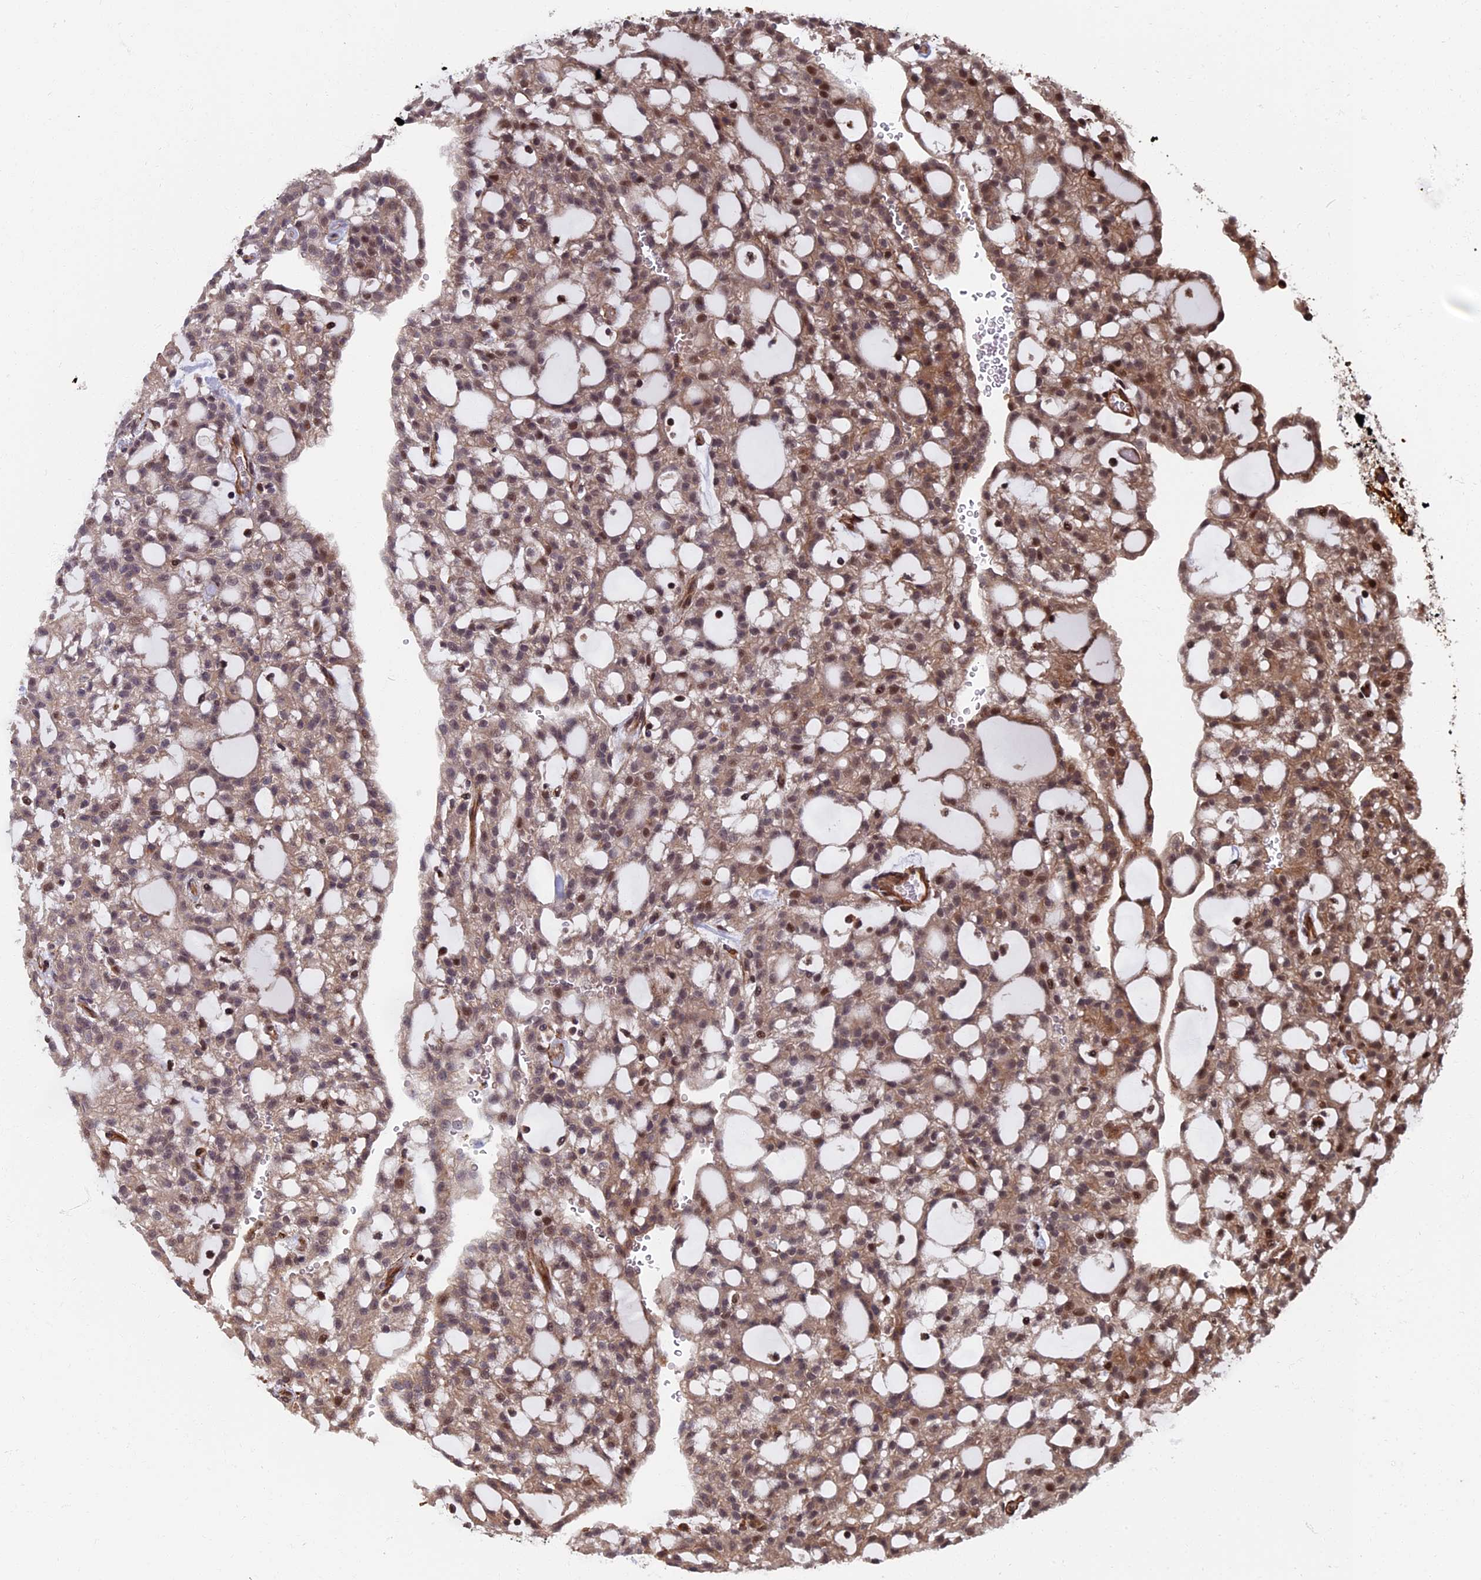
{"staining": {"intensity": "moderate", "quantity": "25%-75%", "location": "cytoplasmic/membranous,nuclear"}, "tissue": "renal cancer", "cell_type": "Tumor cells", "image_type": "cancer", "snomed": [{"axis": "morphology", "description": "Adenocarcinoma, NOS"}, {"axis": "topography", "description": "Kidney"}], "caption": "Renal adenocarcinoma tissue shows moderate cytoplasmic/membranous and nuclear positivity in about 25%-75% of tumor cells, visualized by immunohistochemistry.", "gene": "CTDP1", "patient": {"sex": "male", "age": 63}}